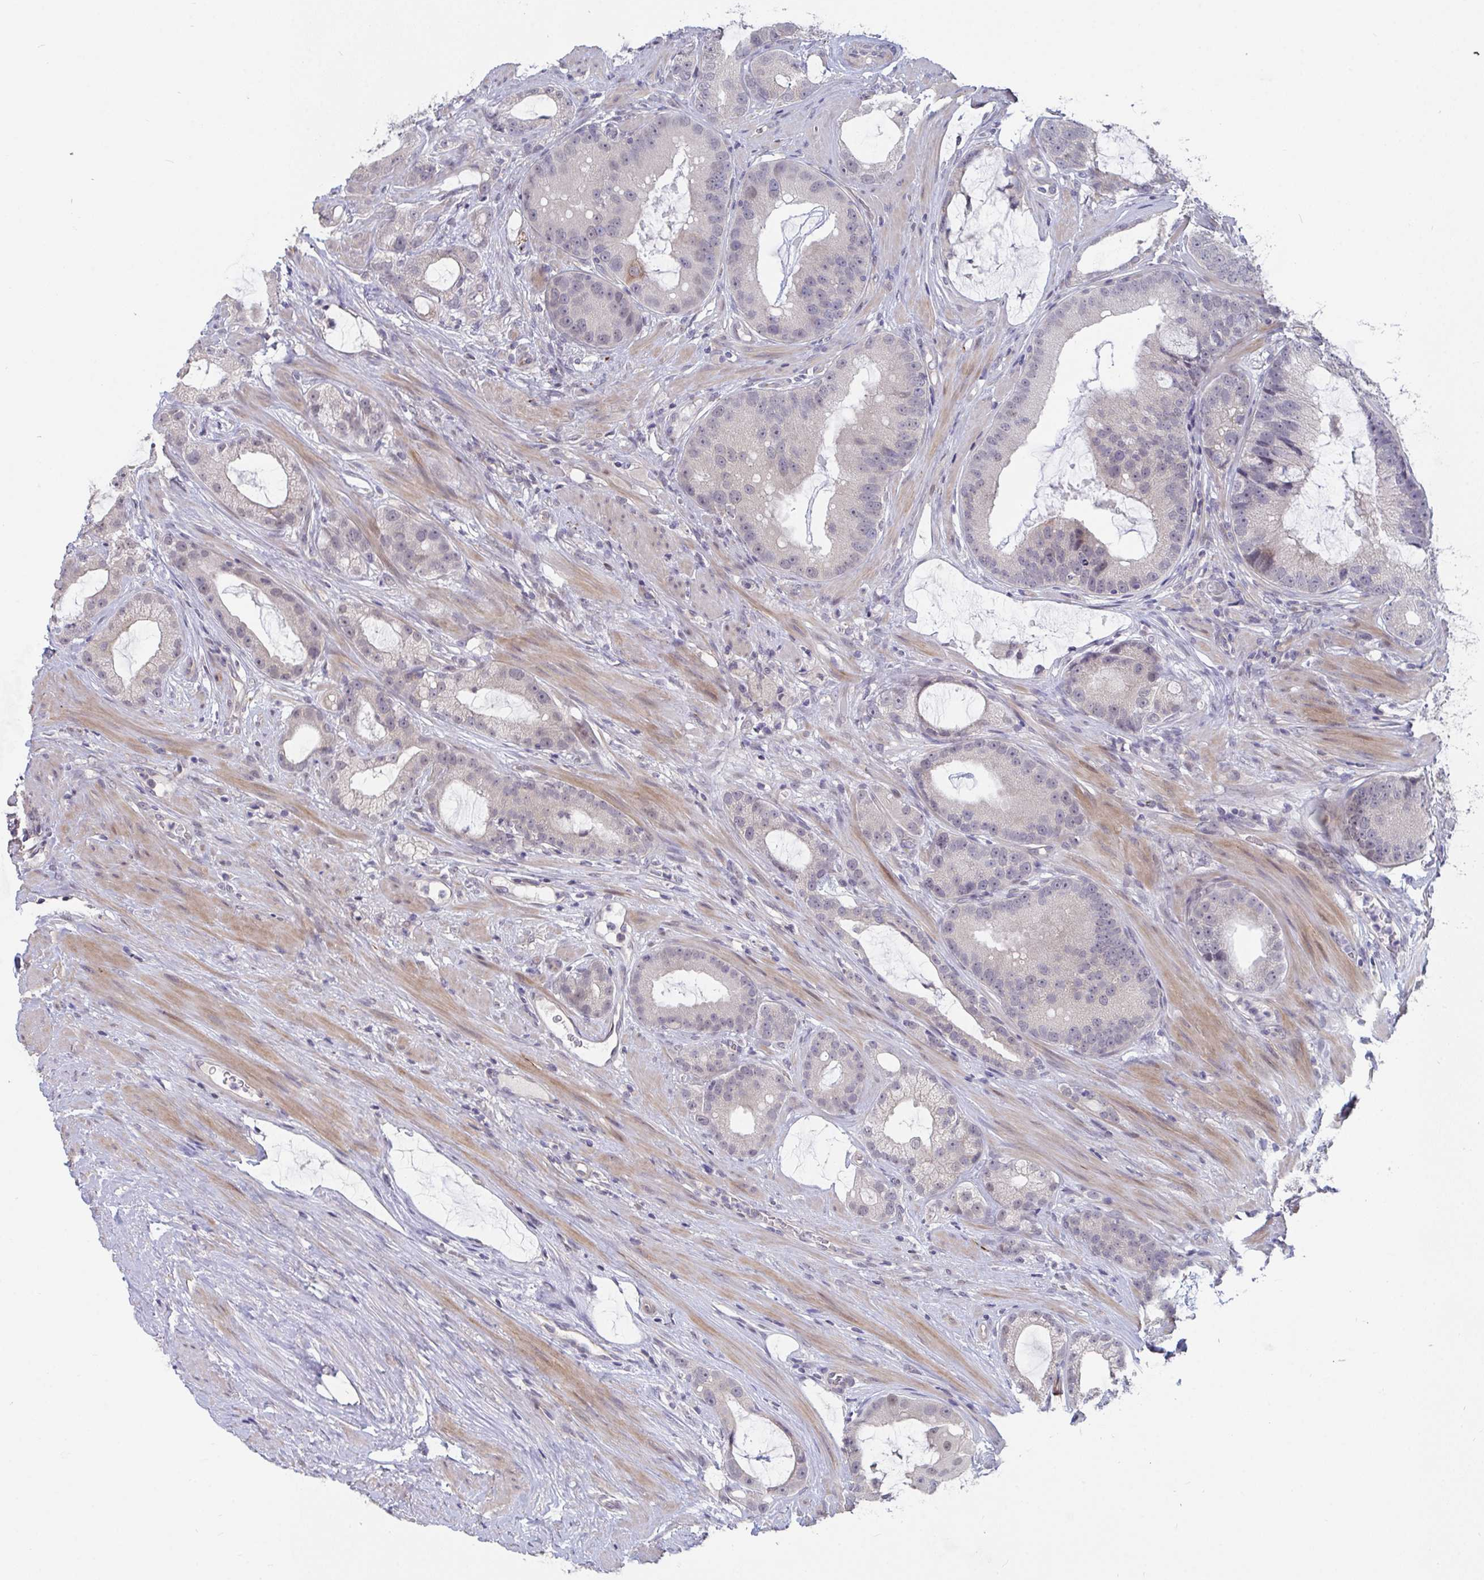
{"staining": {"intensity": "negative", "quantity": "none", "location": "none"}, "tissue": "prostate cancer", "cell_type": "Tumor cells", "image_type": "cancer", "snomed": [{"axis": "morphology", "description": "Adenocarcinoma, High grade"}, {"axis": "topography", "description": "Prostate"}], "caption": "Immunohistochemistry of human prostate high-grade adenocarcinoma shows no staining in tumor cells. (DAB (3,3'-diaminobenzidine) immunohistochemistry (IHC) visualized using brightfield microscopy, high magnification).", "gene": "FAM156B", "patient": {"sex": "male", "age": 65}}